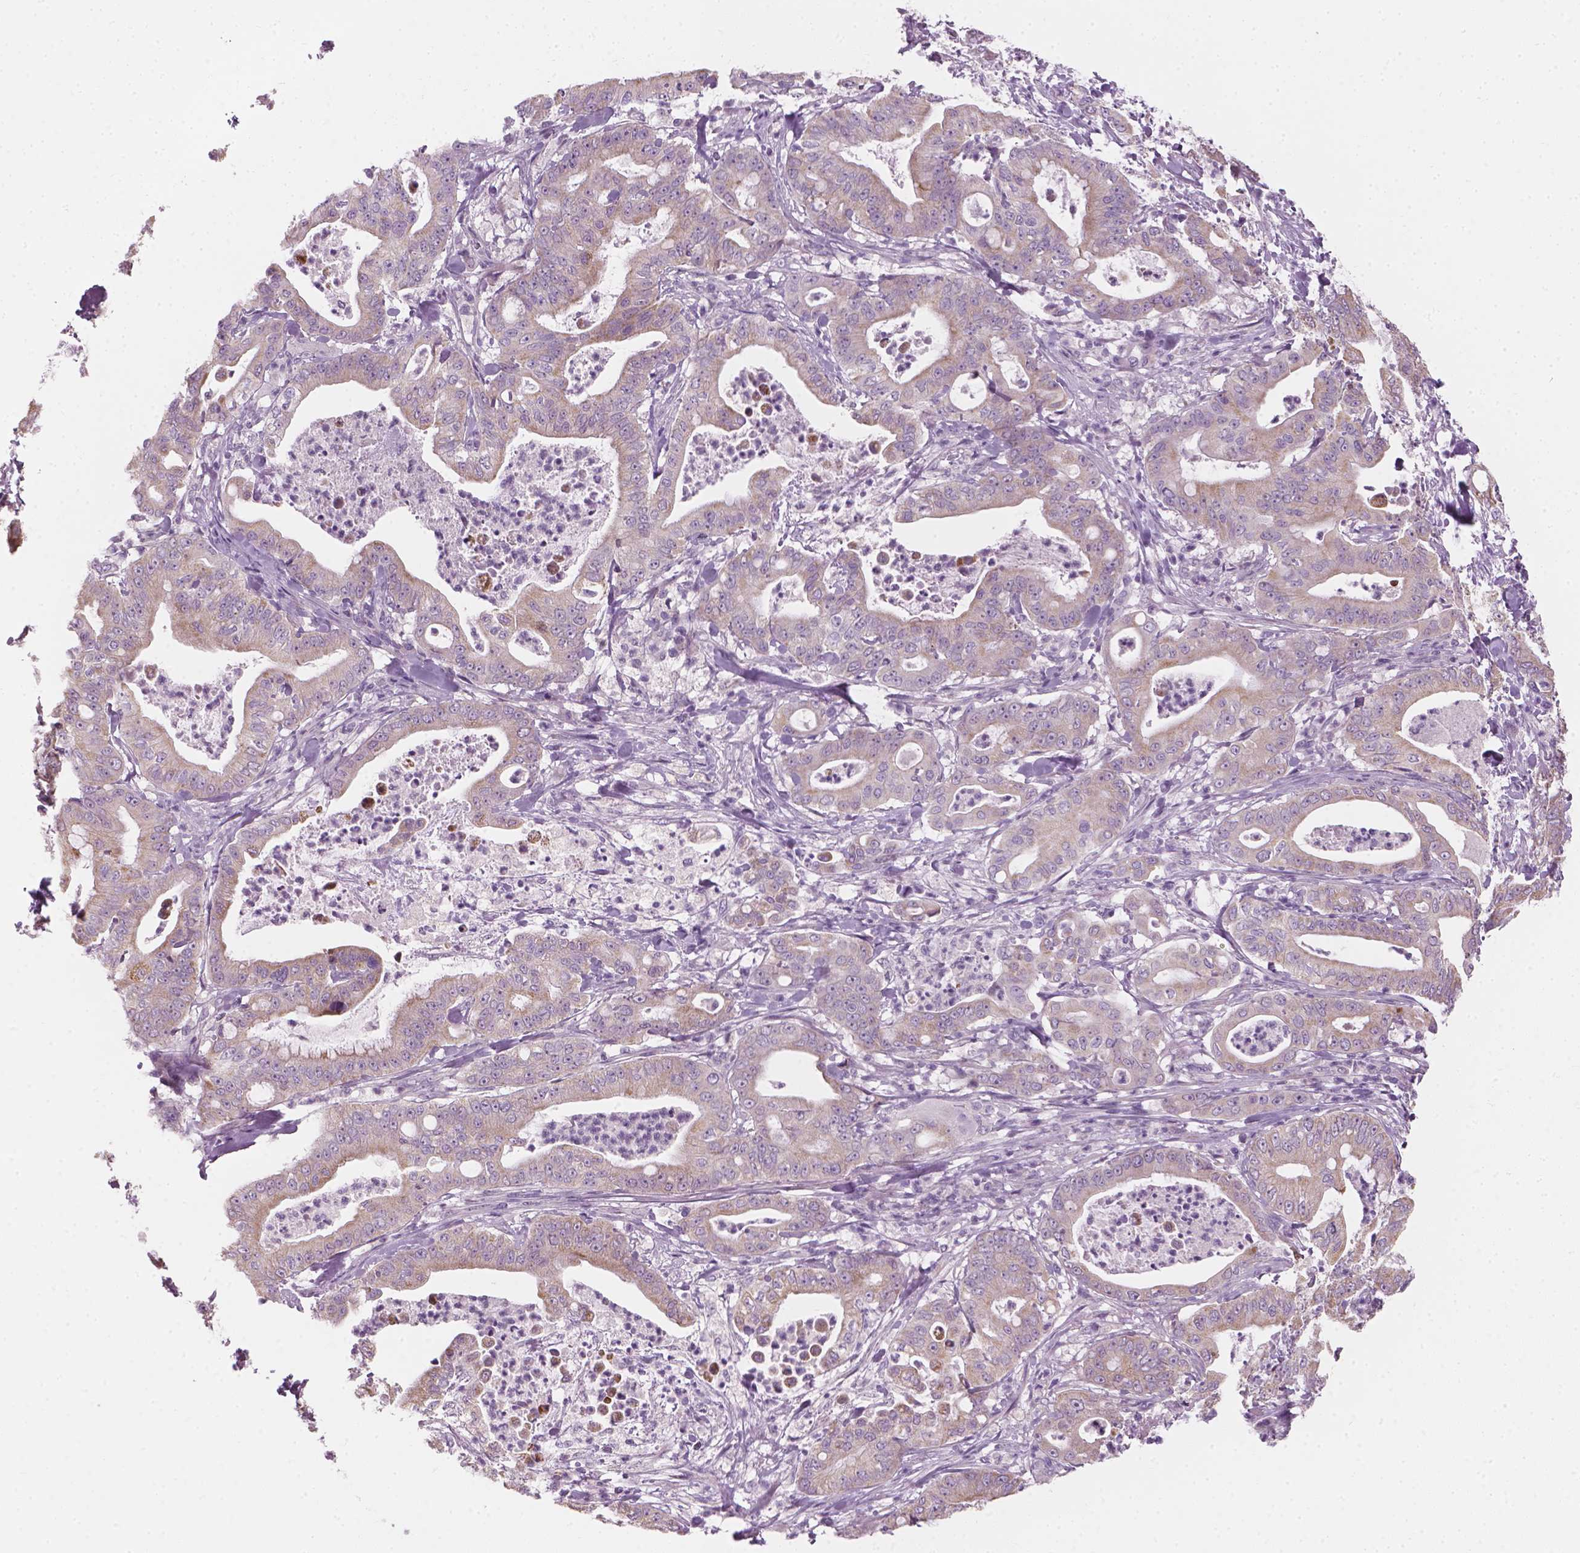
{"staining": {"intensity": "weak", "quantity": "25%-75%", "location": "cytoplasmic/membranous"}, "tissue": "pancreatic cancer", "cell_type": "Tumor cells", "image_type": "cancer", "snomed": [{"axis": "morphology", "description": "Adenocarcinoma, NOS"}, {"axis": "topography", "description": "Pancreas"}], "caption": "This is a histology image of immunohistochemistry (IHC) staining of adenocarcinoma (pancreatic), which shows weak staining in the cytoplasmic/membranous of tumor cells.", "gene": "CFAP126", "patient": {"sex": "male", "age": 71}}